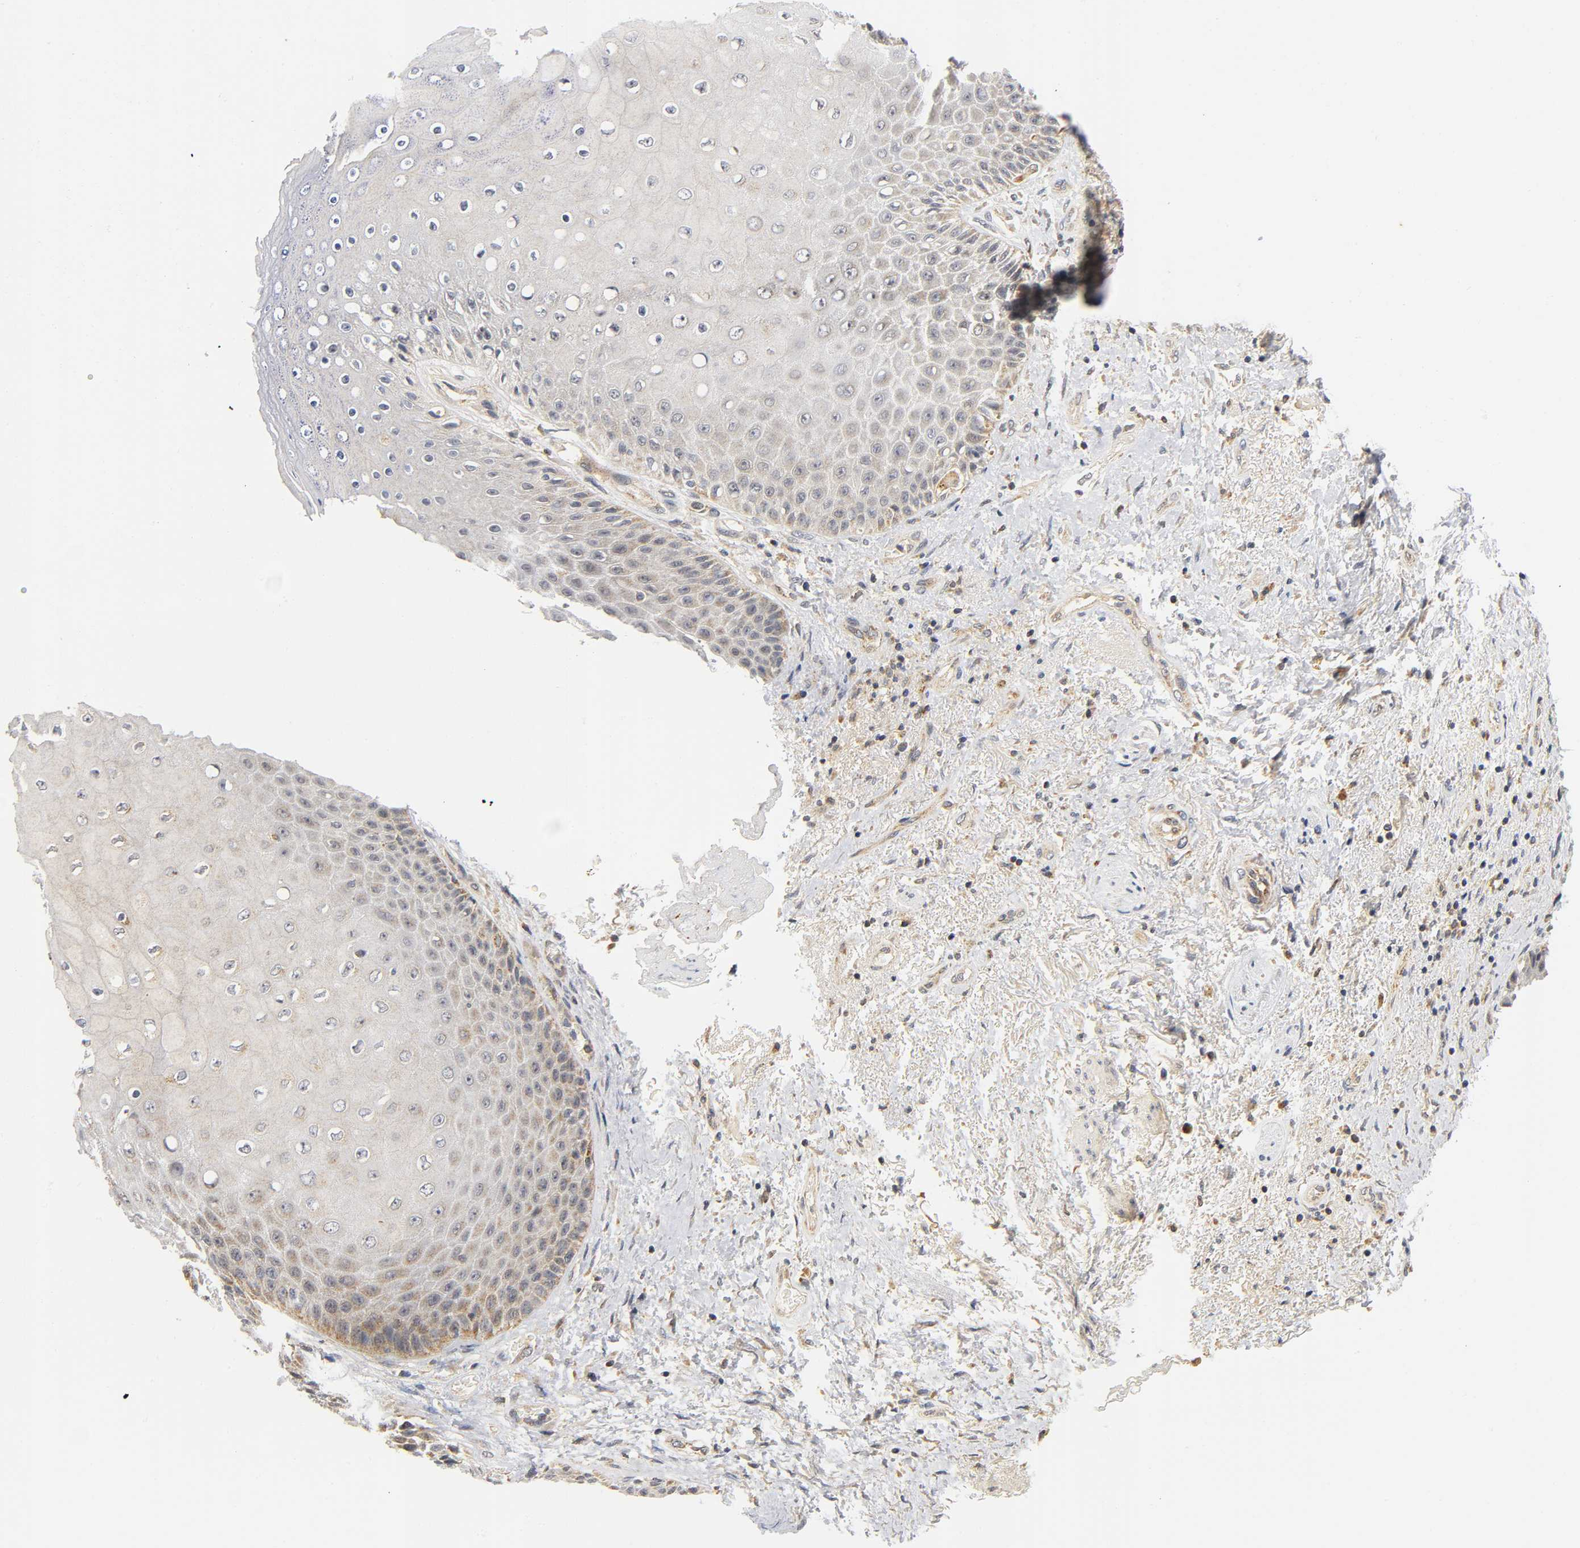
{"staining": {"intensity": "weak", "quantity": "<25%", "location": "cytoplasmic/membranous"}, "tissue": "skin", "cell_type": "Epidermal cells", "image_type": "normal", "snomed": [{"axis": "morphology", "description": "Normal tissue, NOS"}, {"axis": "topography", "description": "Anal"}], "caption": "A micrograph of human skin is negative for staining in epidermal cells.", "gene": "NRP1", "patient": {"sex": "female", "age": 46}}